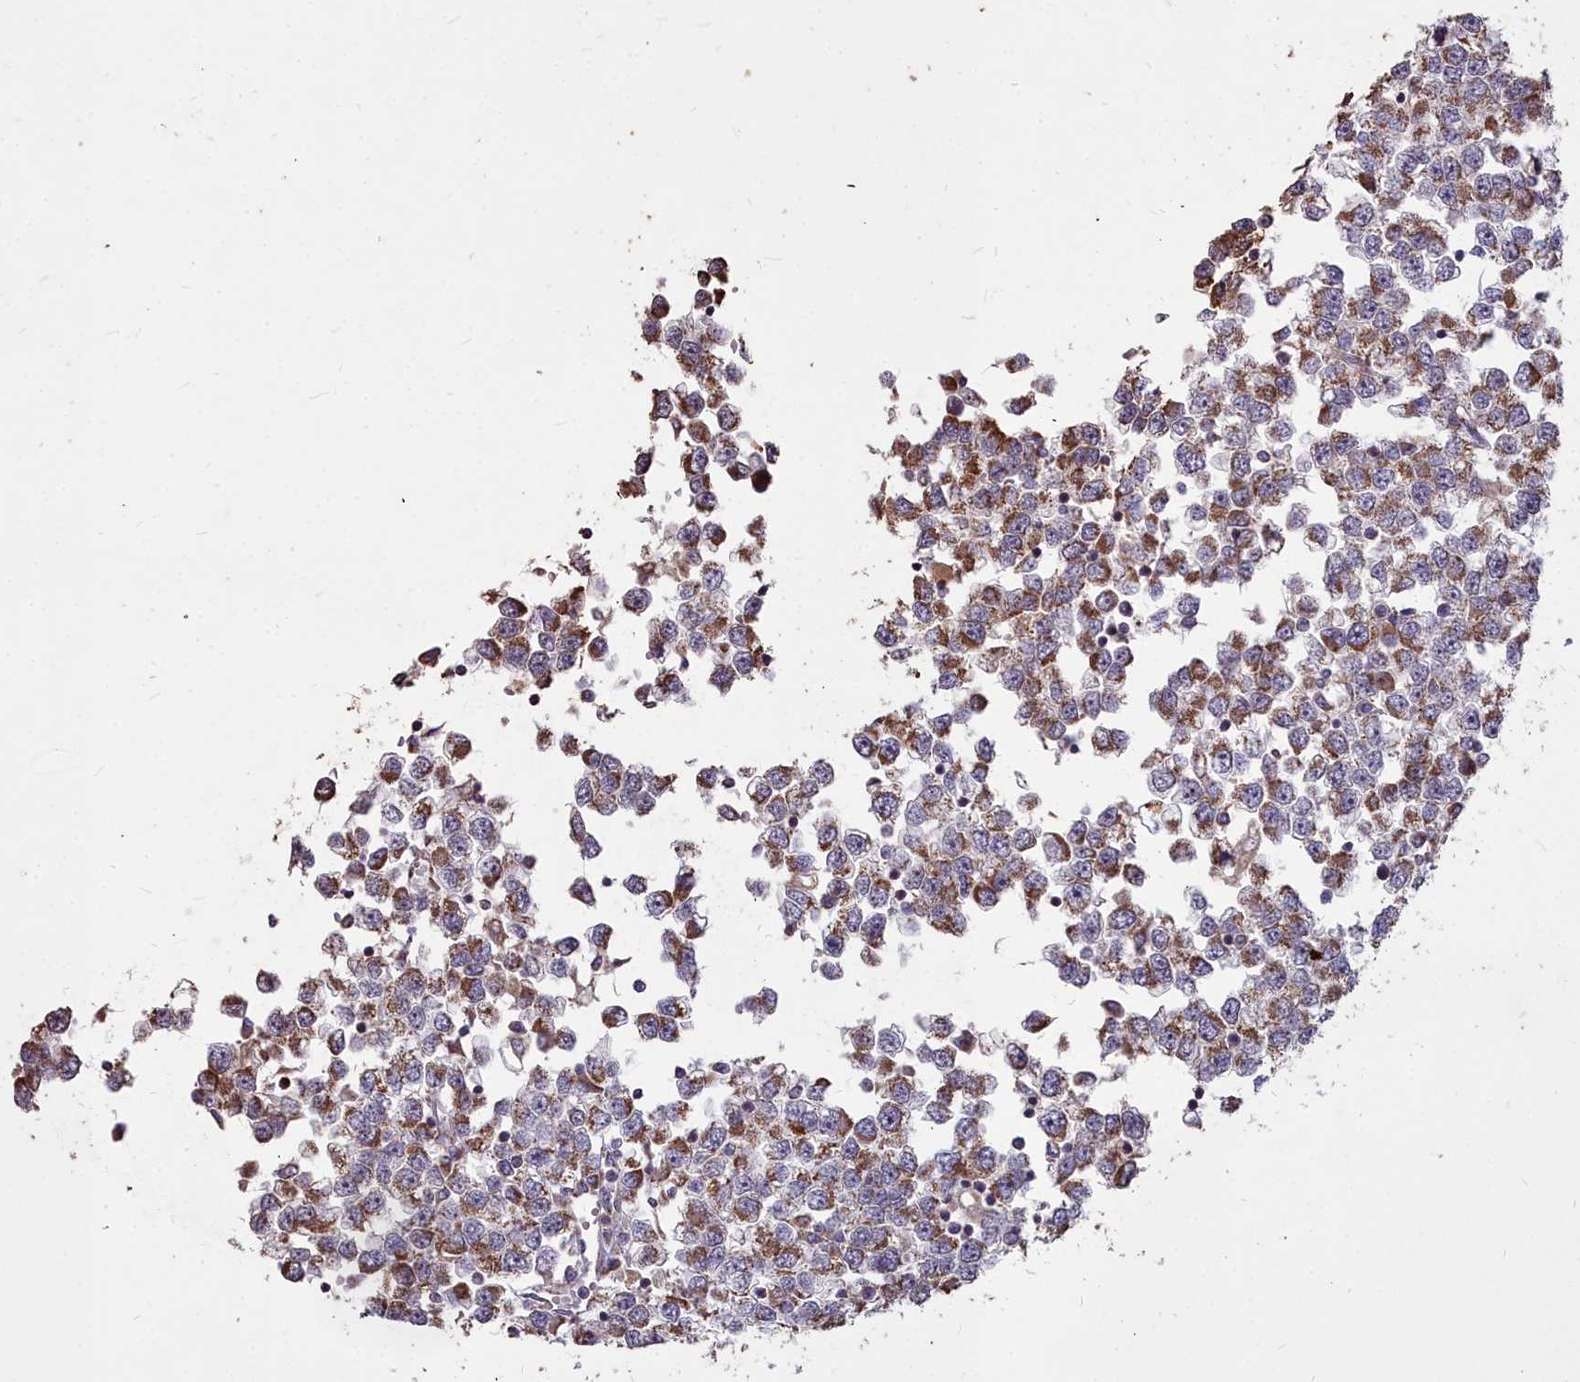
{"staining": {"intensity": "moderate", "quantity": ">75%", "location": "cytoplasmic/membranous"}, "tissue": "testis cancer", "cell_type": "Tumor cells", "image_type": "cancer", "snomed": [{"axis": "morphology", "description": "Seminoma, NOS"}, {"axis": "topography", "description": "Testis"}], "caption": "Human testis cancer (seminoma) stained for a protein (brown) reveals moderate cytoplasmic/membranous positive expression in approximately >75% of tumor cells.", "gene": "COX11", "patient": {"sex": "male", "age": 65}}